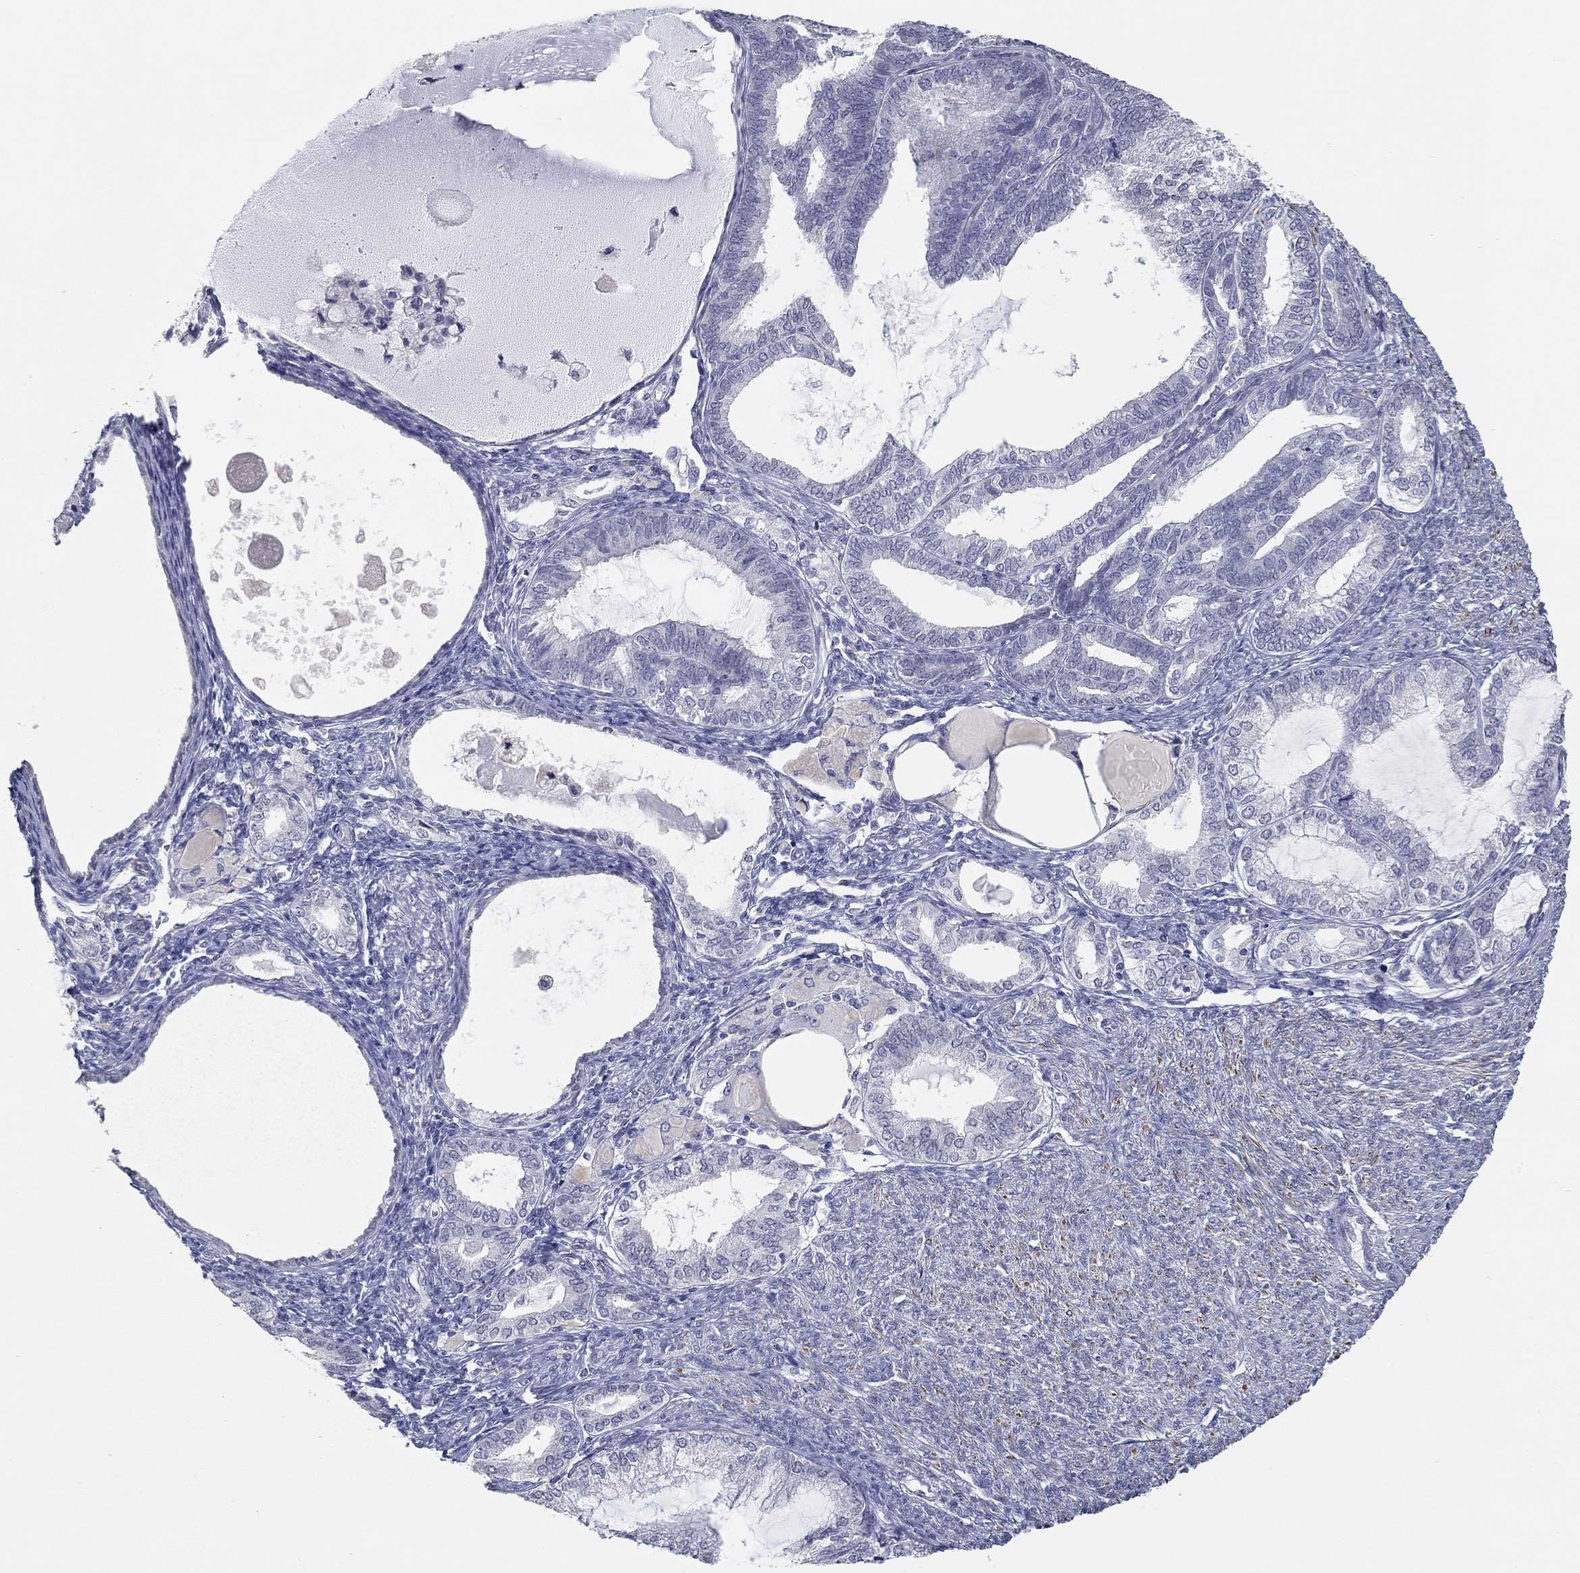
{"staining": {"intensity": "negative", "quantity": "none", "location": "none"}, "tissue": "endometrial cancer", "cell_type": "Tumor cells", "image_type": "cancer", "snomed": [{"axis": "morphology", "description": "Adenocarcinoma, NOS"}, {"axis": "topography", "description": "Endometrium"}], "caption": "Immunohistochemistry (IHC) micrograph of neoplastic tissue: endometrial cancer stained with DAB (3,3'-diaminobenzidine) demonstrates no significant protein expression in tumor cells.", "gene": "NUP155", "patient": {"sex": "female", "age": 86}}